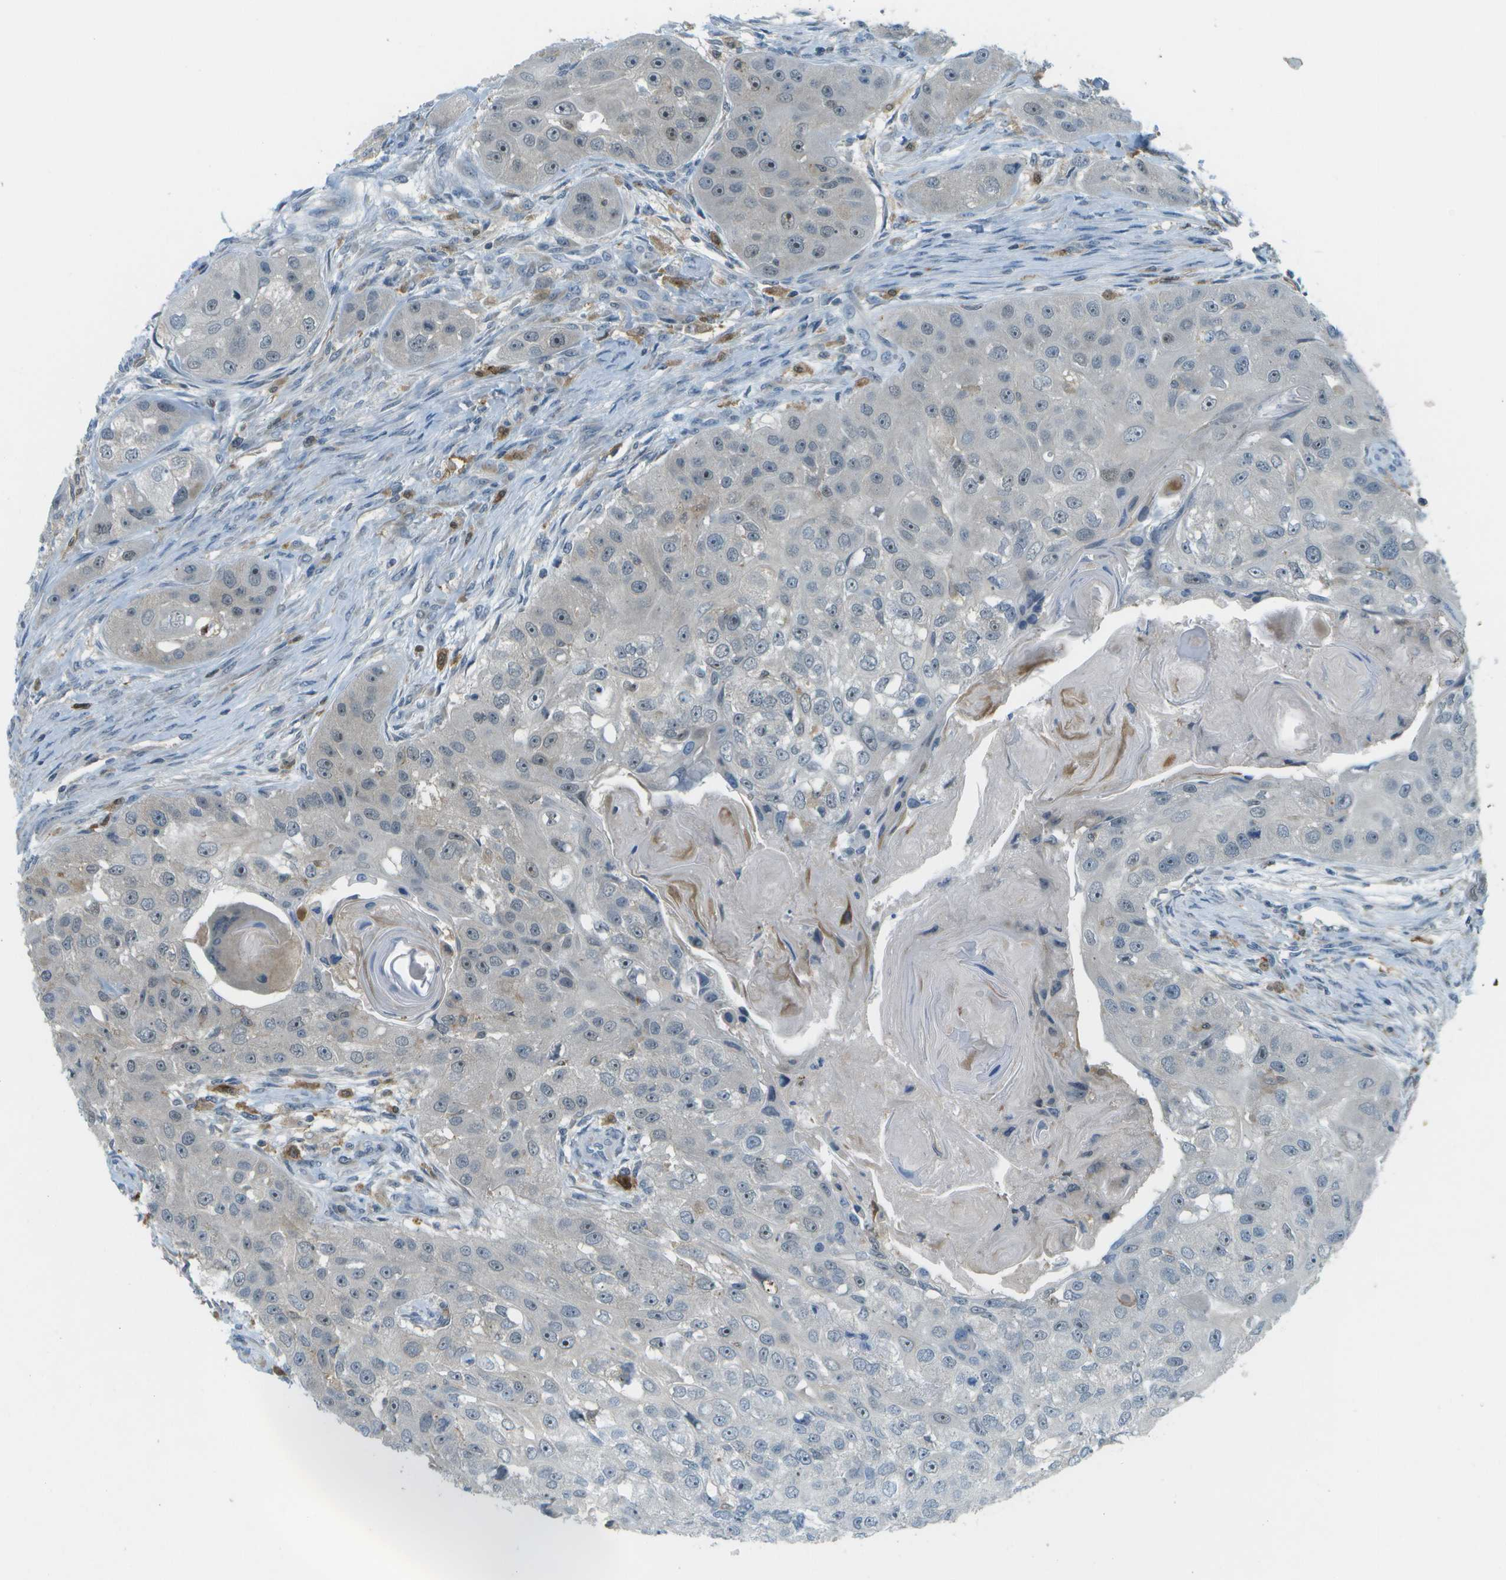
{"staining": {"intensity": "weak", "quantity": "<25%", "location": "cytoplasmic/membranous"}, "tissue": "head and neck cancer", "cell_type": "Tumor cells", "image_type": "cancer", "snomed": [{"axis": "morphology", "description": "Normal tissue, NOS"}, {"axis": "morphology", "description": "Squamous cell carcinoma, NOS"}, {"axis": "topography", "description": "Skeletal muscle"}, {"axis": "topography", "description": "Head-Neck"}], "caption": "Head and neck cancer stained for a protein using immunohistochemistry reveals no expression tumor cells.", "gene": "CDH23", "patient": {"sex": "male", "age": 51}}